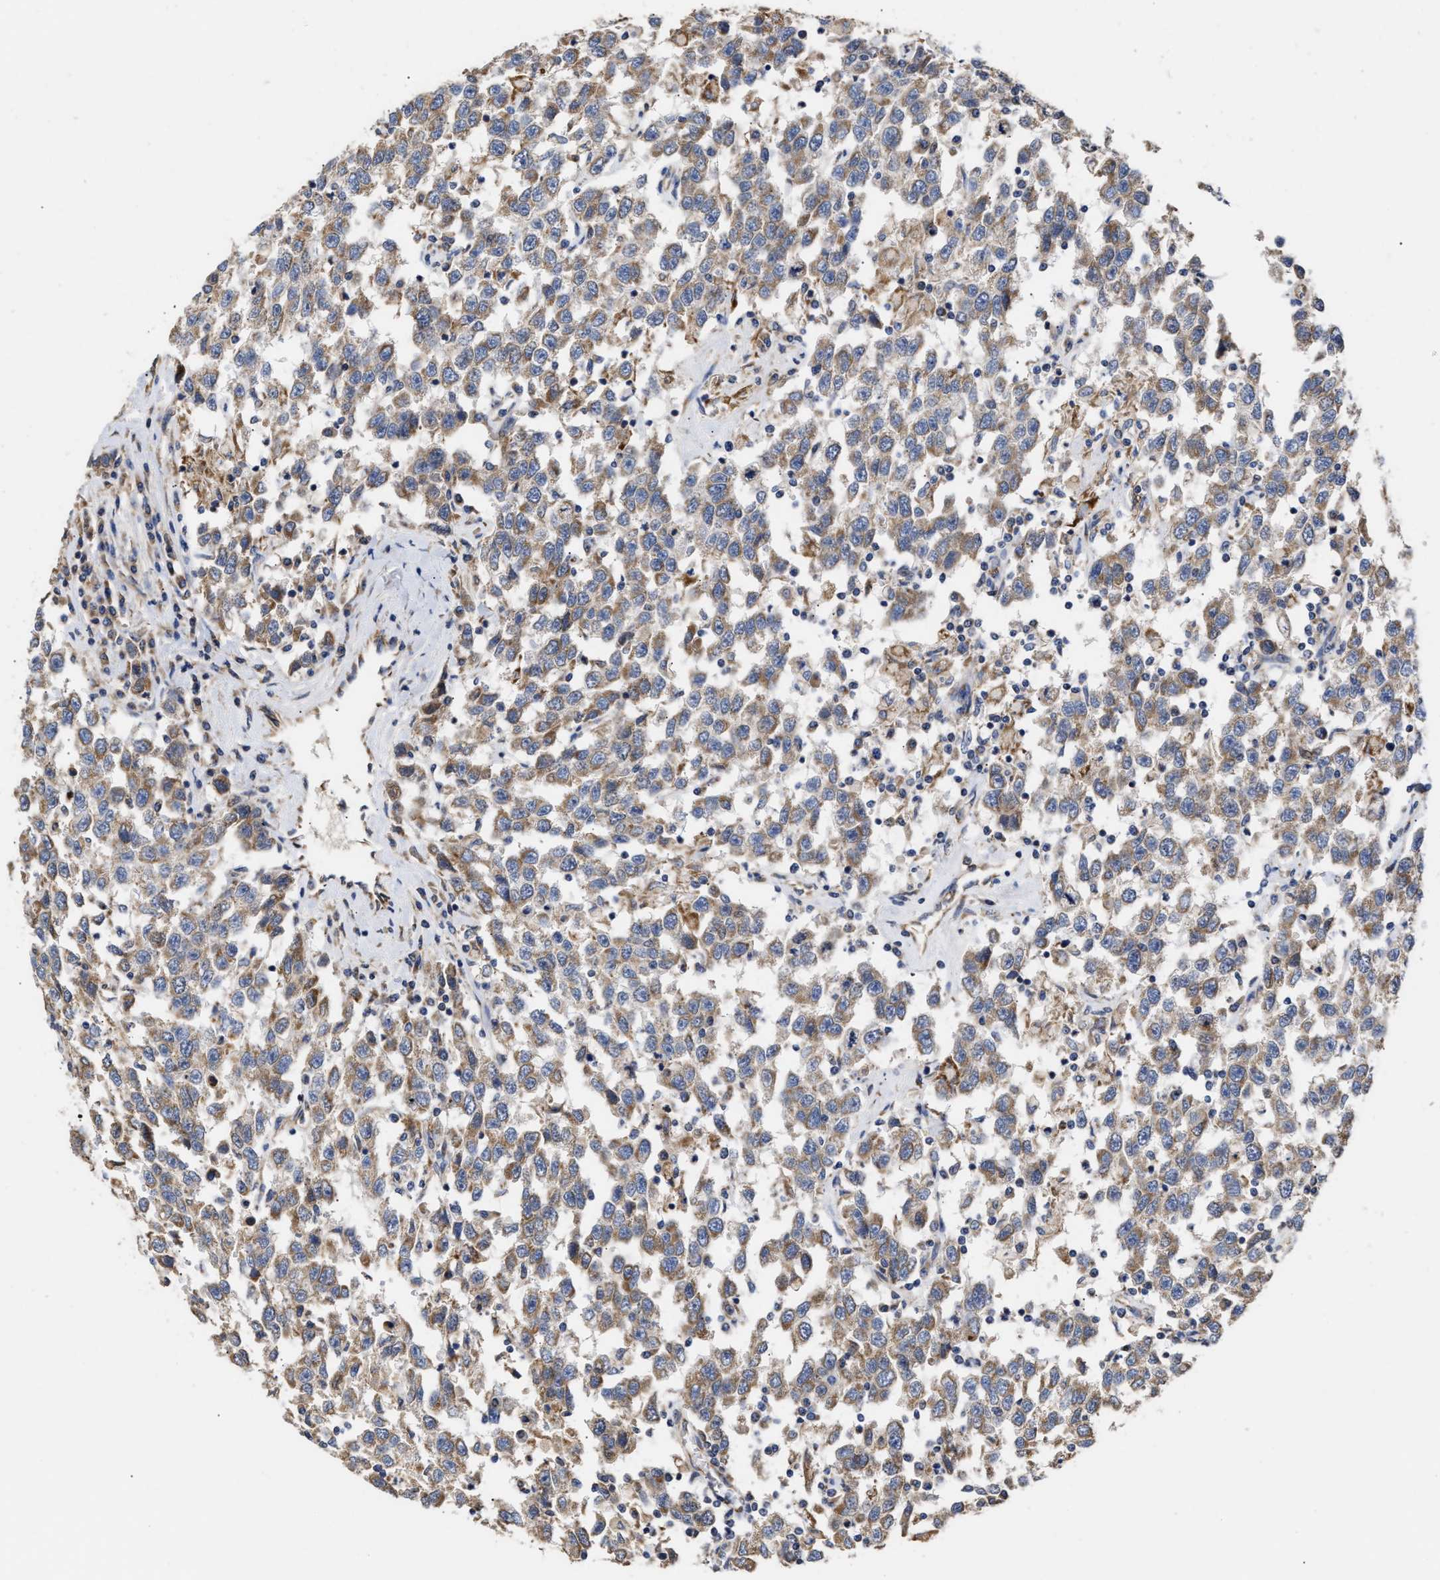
{"staining": {"intensity": "moderate", "quantity": ">75%", "location": "cytoplasmic/membranous"}, "tissue": "testis cancer", "cell_type": "Tumor cells", "image_type": "cancer", "snomed": [{"axis": "morphology", "description": "Seminoma, NOS"}, {"axis": "topography", "description": "Testis"}], "caption": "High-magnification brightfield microscopy of seminoma (testis) stained with DAB (brown) and counterstained with hematoxylin (blue). tumor cells exhibit moderate cytoplasmic/membranous staining is appreciated in approximately>75% of cells.", "gene": "MALSU1", "patient": {"sex": "male", "age": 41}}